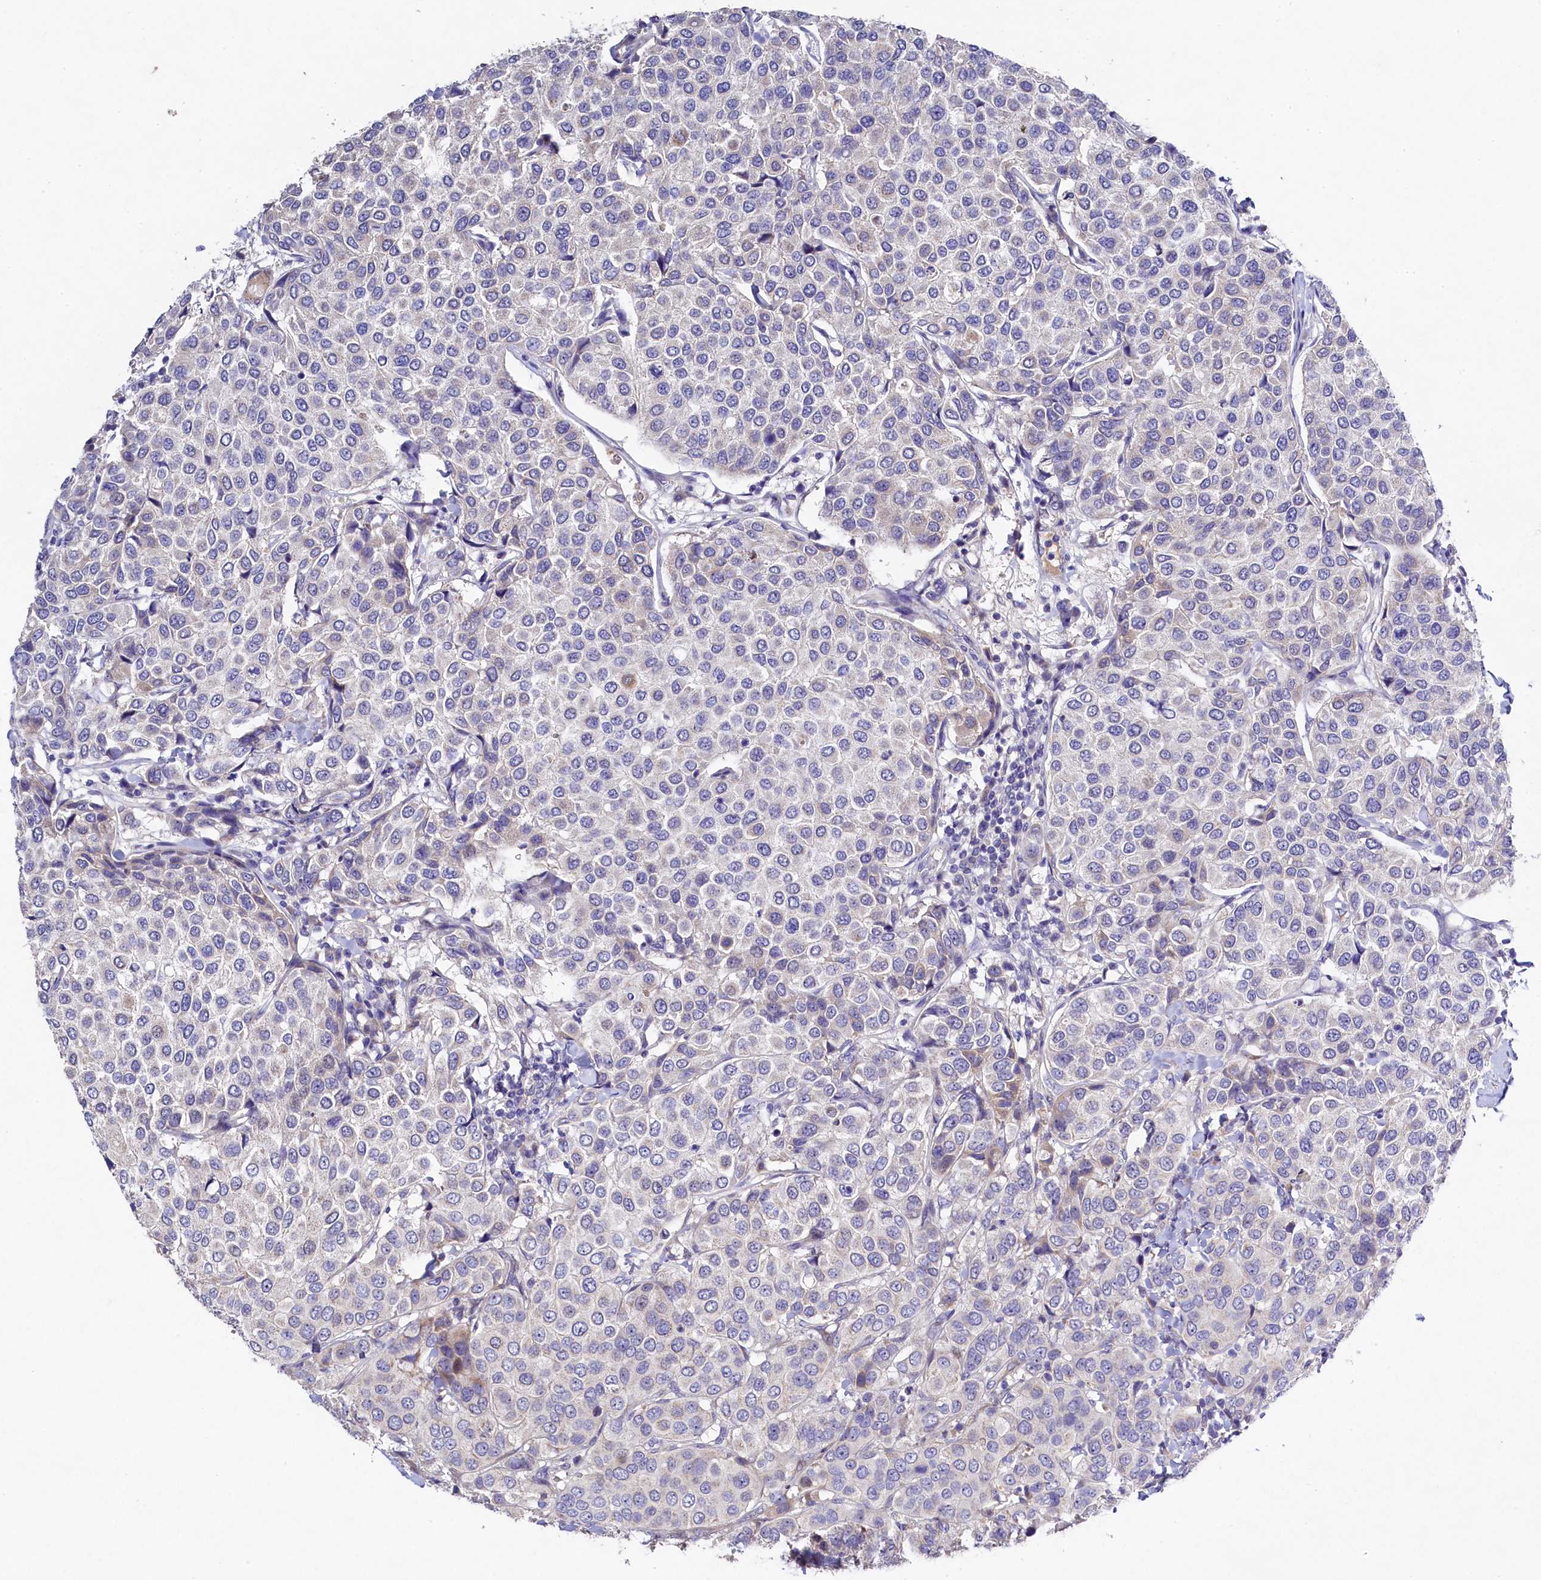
{"staining": {"intensity": "negative", "quantity": "none", "location": "none"}, "tissue": "breast cancer", "cell_type": "Tumor cells", "image_type": "cancer", "snomed": [{"axis": "morphology", "description": "Duct carcinoma"}, {"axis": "topography", "description": "Breast"}], "caption": "The histopathology image displays no significant positivity in tumor cells of breast cancer.", "gene": "FXYD6", "patient": {"sex": "female", "age": 55}}